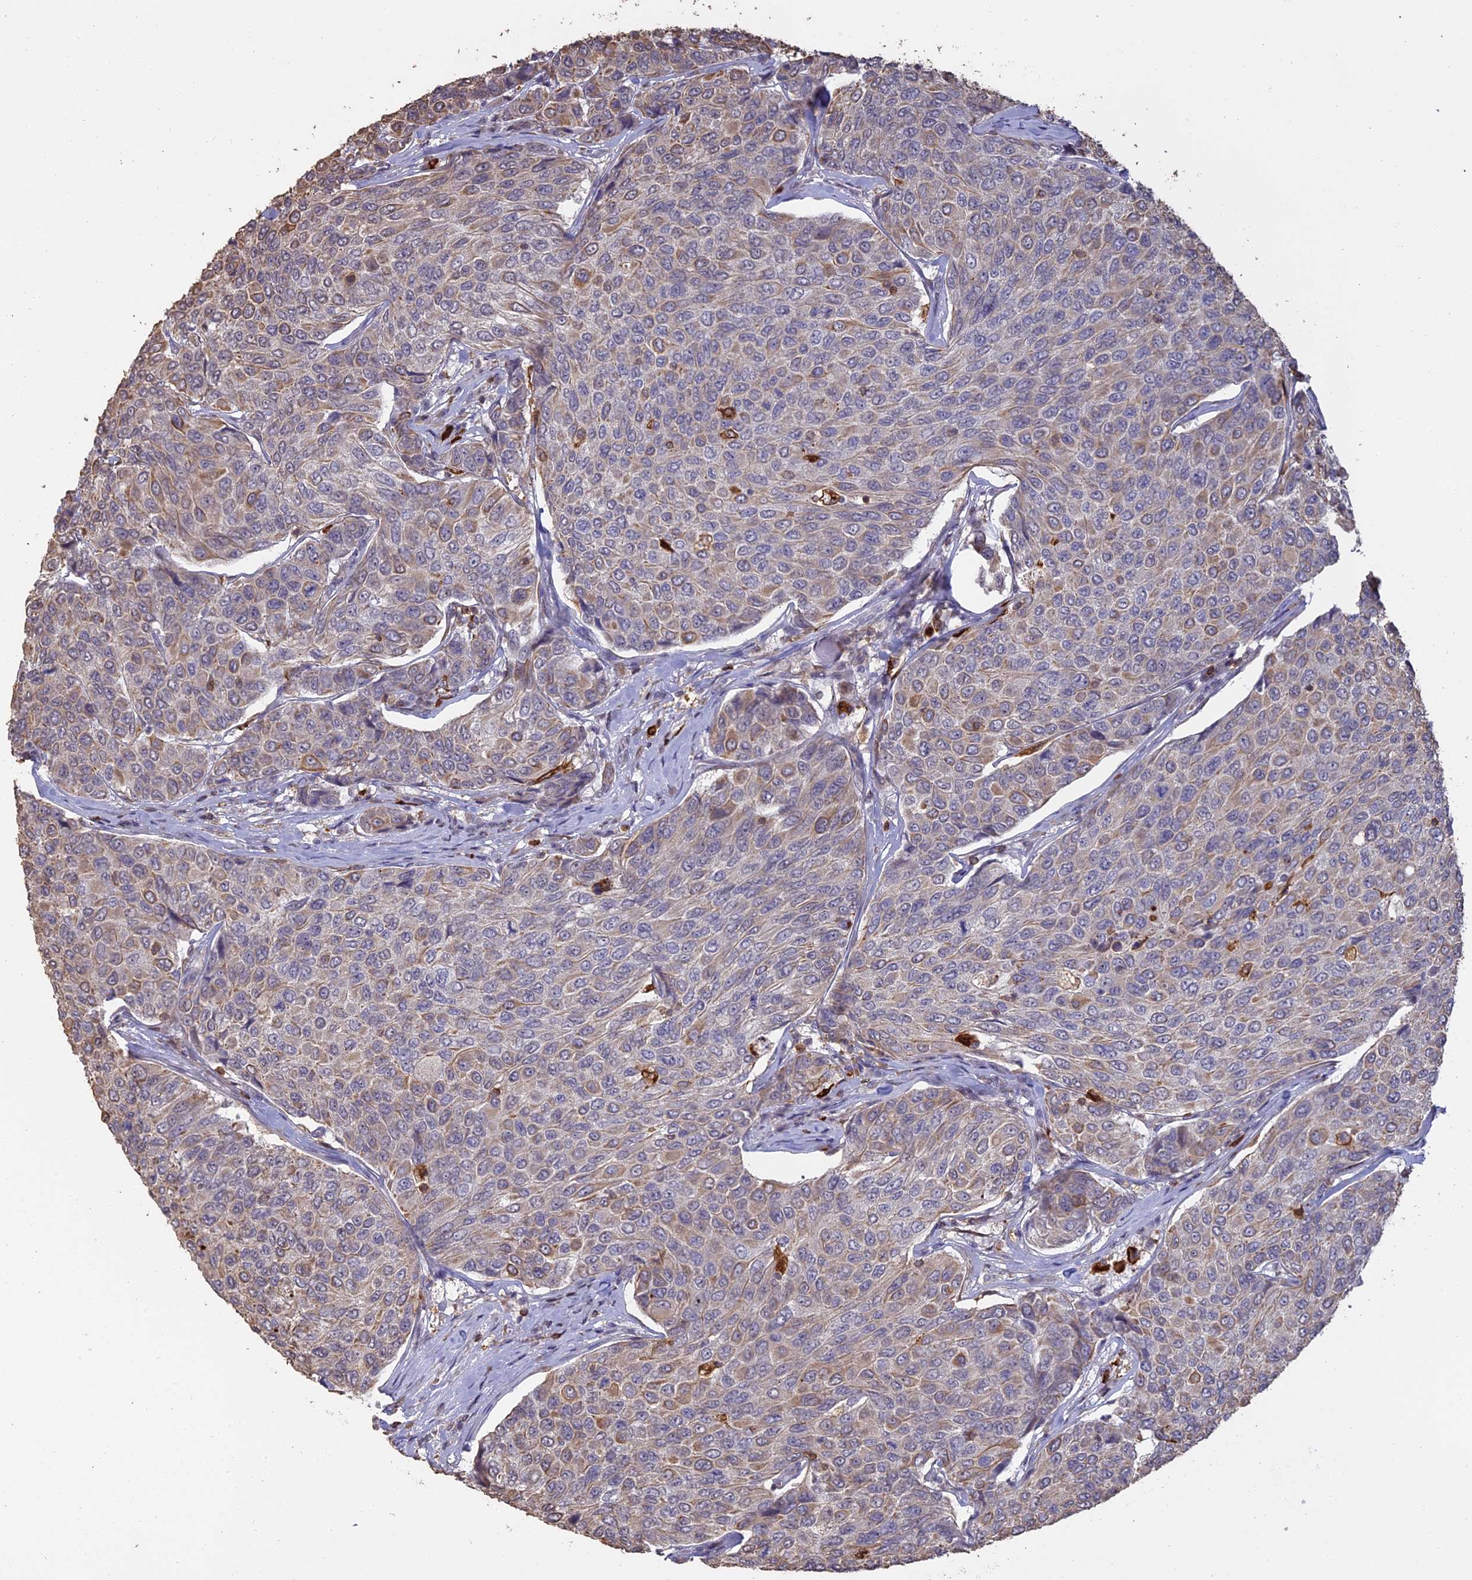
{"staining": {"intensity": "moderate", "quantity": "25%-75%", "location": "cytoplasmic/membranous"}, "tissue": "breast cancer", "cell_type": "Tumor cells", "image_type": "cancer", "snomed": [{"axis": "morphology", "description": "Duct carcinoma"}, {"axis": "topography", "description": "Breast"}], "caption": "Tumor cells show medium levels of moderate cytoplasmic/membranous positivity in about 25%-75% of cells in breast invasive ductal carcinoma. The protein is stained brown, and the nuclei are stained in blue (DAB (3,3'-diaminobenzidine) IHC with brightfield microscopy, high magnification).", "gene": "APOBR", "patient": {"sex": "female", "age": 55}}